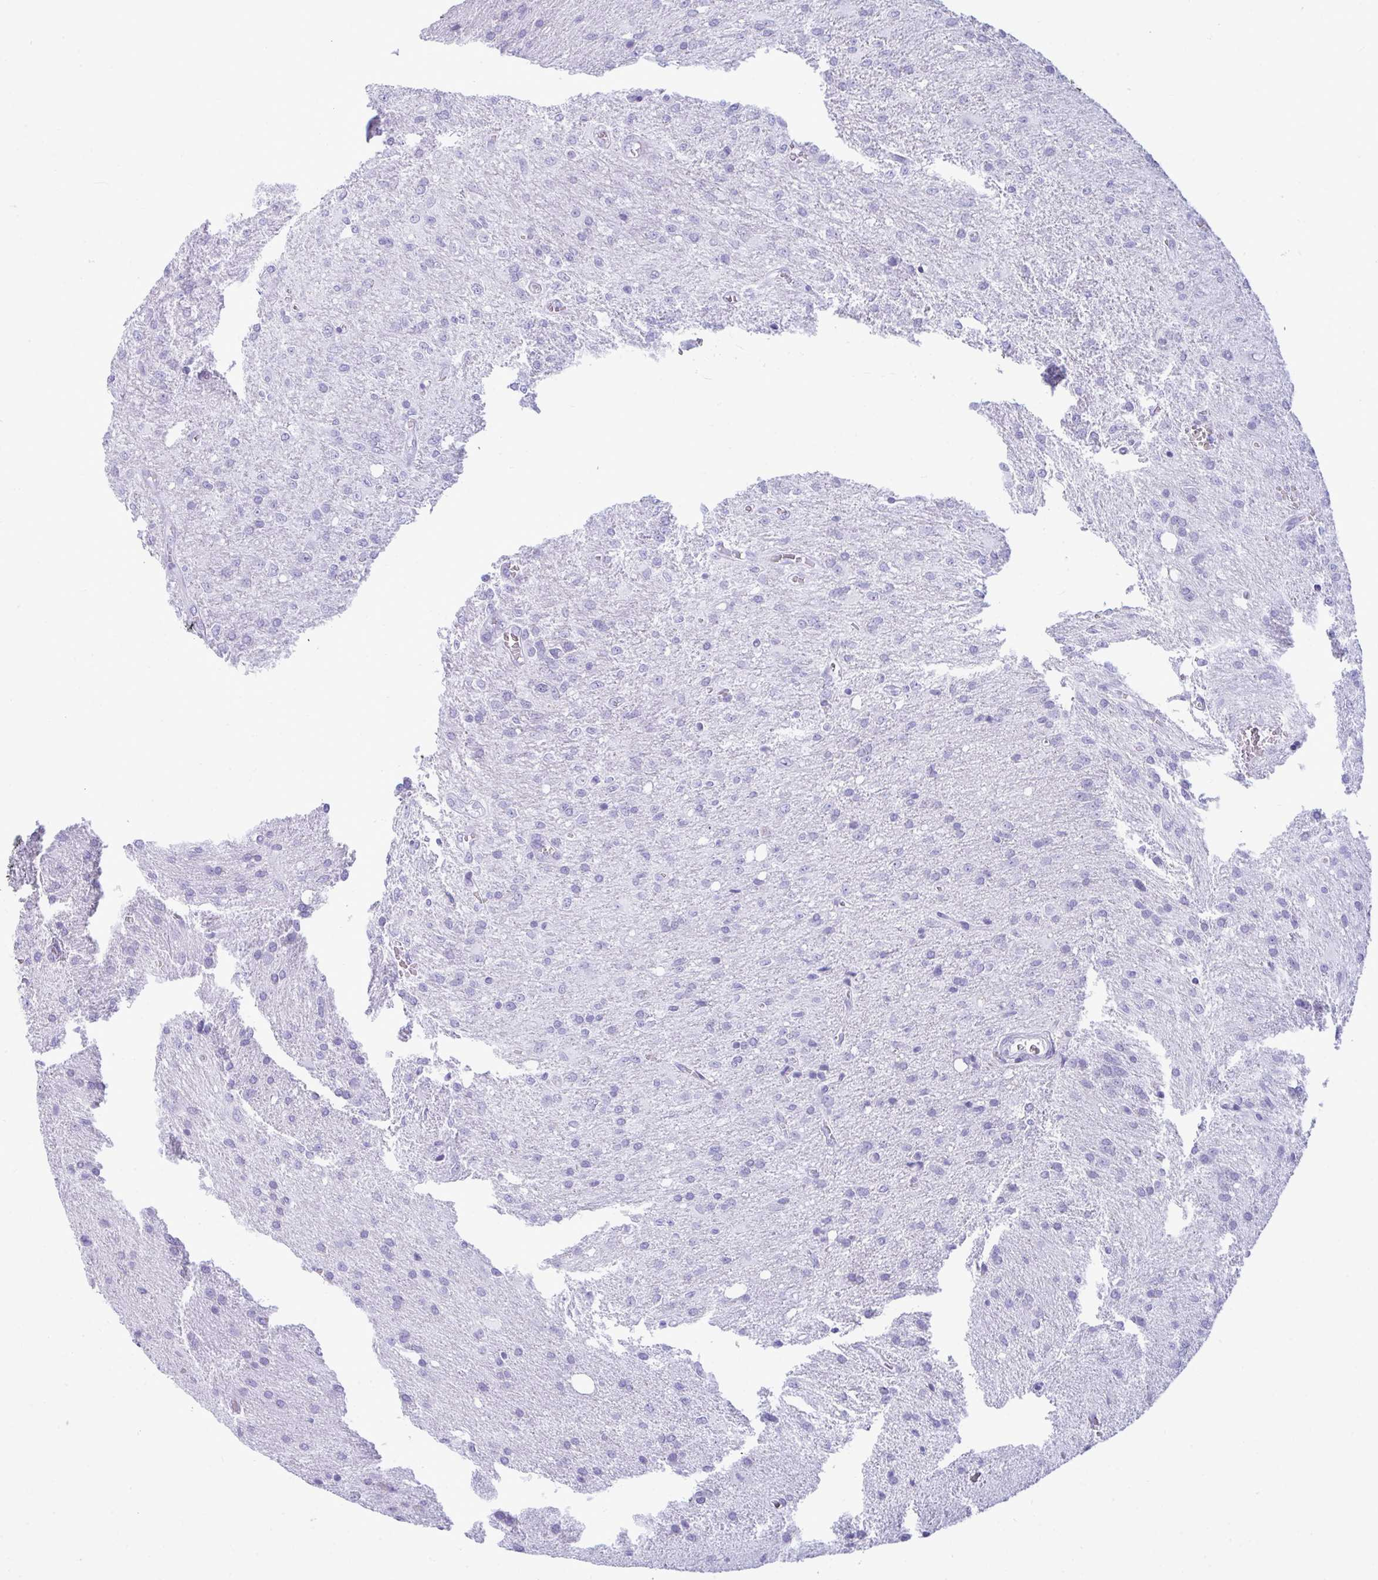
{"staining": {"intensity": "negative", "quantity": "none", "location": "none"}, "tissue": "glioma", "cell_type": "Tumor cells", "image_type": "cancer", "snomed": [{"axis": "morphology", "description": "Glioma, malignant, Low grade"}, {"axis": "topography", "description": "Brain"}], "caption": "Immunohistochemistry (IHC) photomicrograph of neoplastic tissue: human glioma stained with DAB (3,3'-diaminobenzidine) demonstrates no significant protein staining in tumor cells.", "gene": "ANKRD60", "patient": {"sex": "male", "age": 66}}